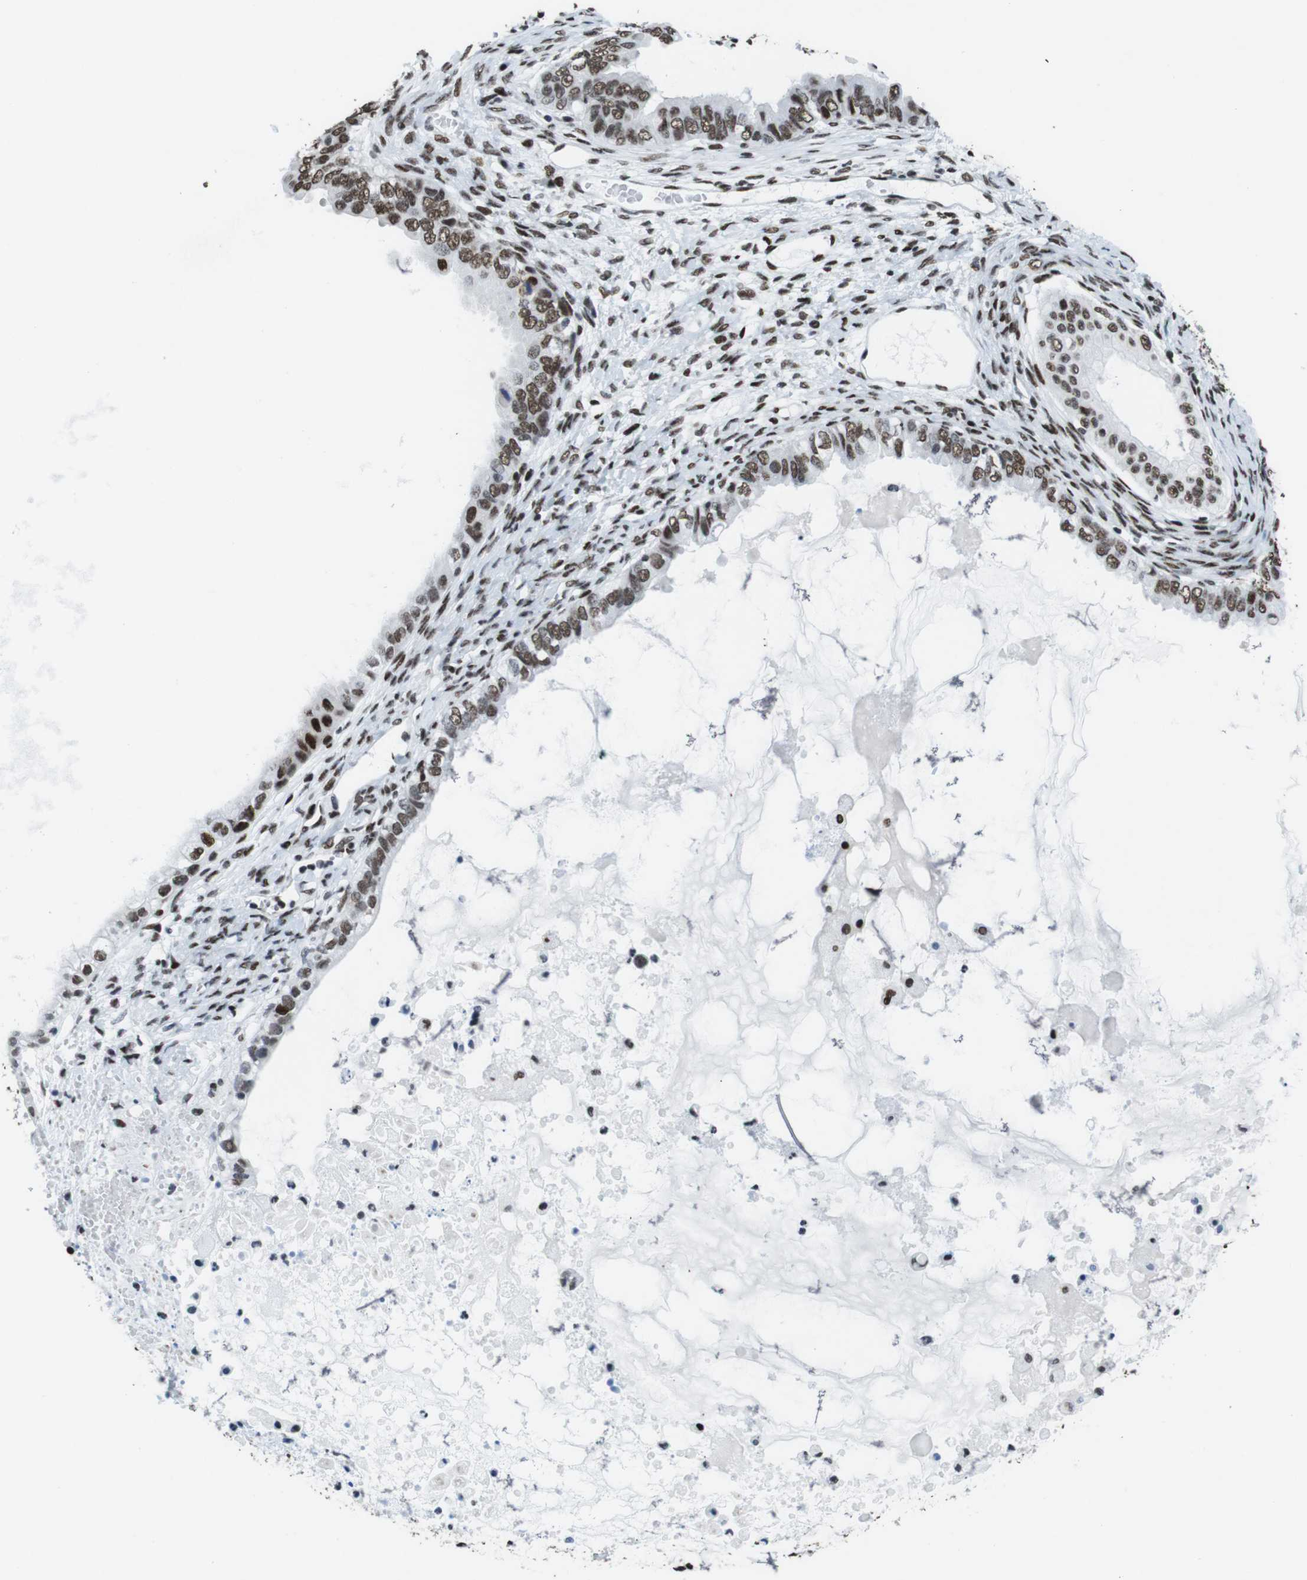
{"staining": {"intensity": "moderate", "quantity": ">75%", "location": "nuclear"}, "tissue": "ovarian cancer", "cell_type": "Tumor cells", "image_type": "cancer", "snomed": [{"axis": "morphology", "description": "Cystadenocarcinoma, mucinous, NOS"}, {"axis": "topography", "description": "Ovary"}], "caption": "A medium amount of moderate nuclear staining is present in approximately >75% of tumor cells in mucinous cystadenocarcinoma (ovarian) tissue.", "gene": "CITED2", "patient": {"sex": "female", "age": 80}}